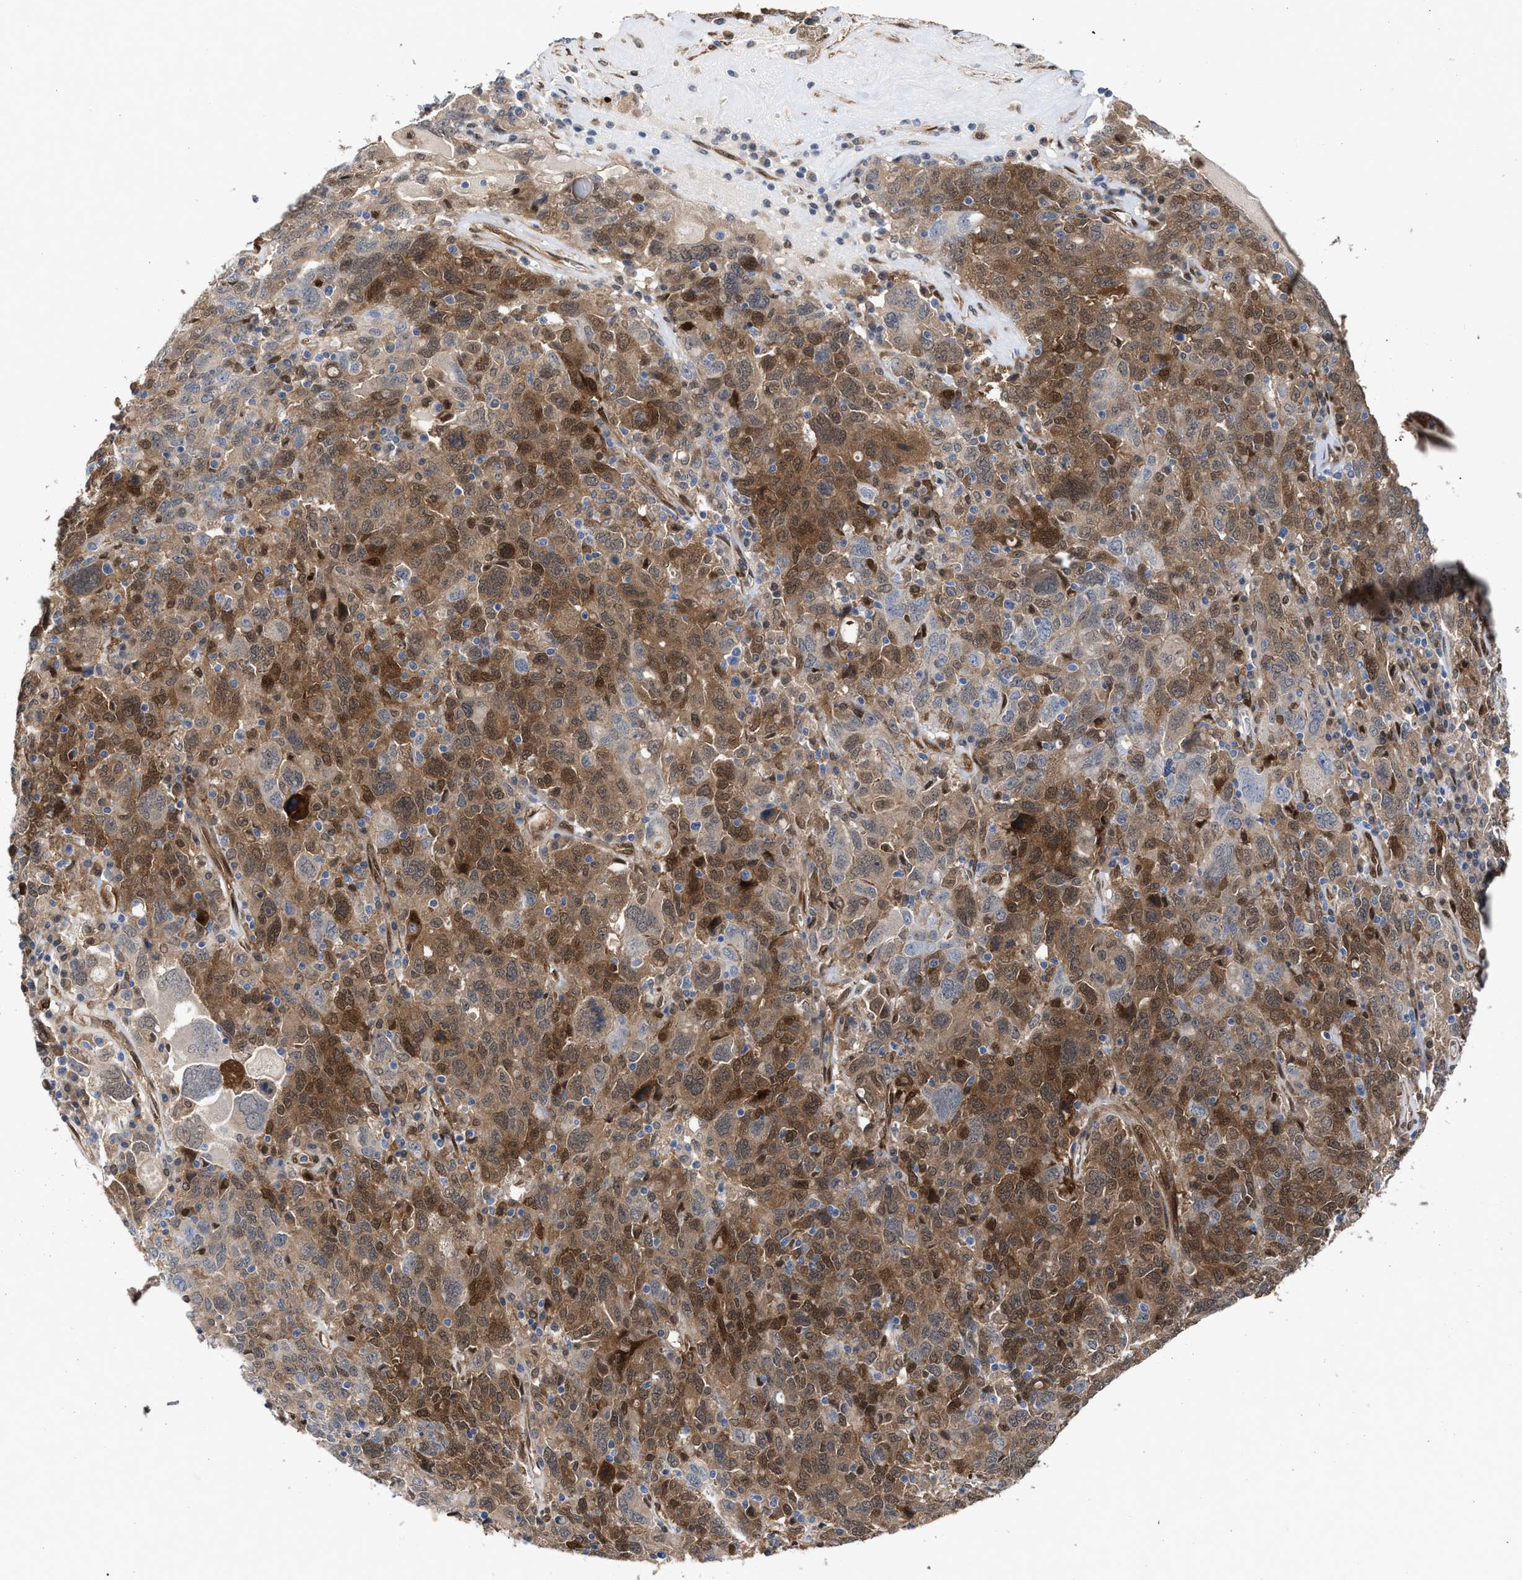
{"staining": {"intensity": "moderate", "quantity": ">75%", "location": "cytoplasmic/membranous,nuclear"}, "tissue": "ovarian cancer", "cell_type": "Tumor cells", "image_type": "cancer", "snomed": [{"axis": "morphology", "description": "Carcinoma, endometroid"}, {"axis": "topography", "description": "Ovary"}], "caption": "Moderate cytoplasmic/membranous and nuclear positivity is seen in approximately >75% of tumor cells in endometroid carcinoma (ovarian).", "gene": "TP53I3", "patient": {"sex": "female", "age": 62}}